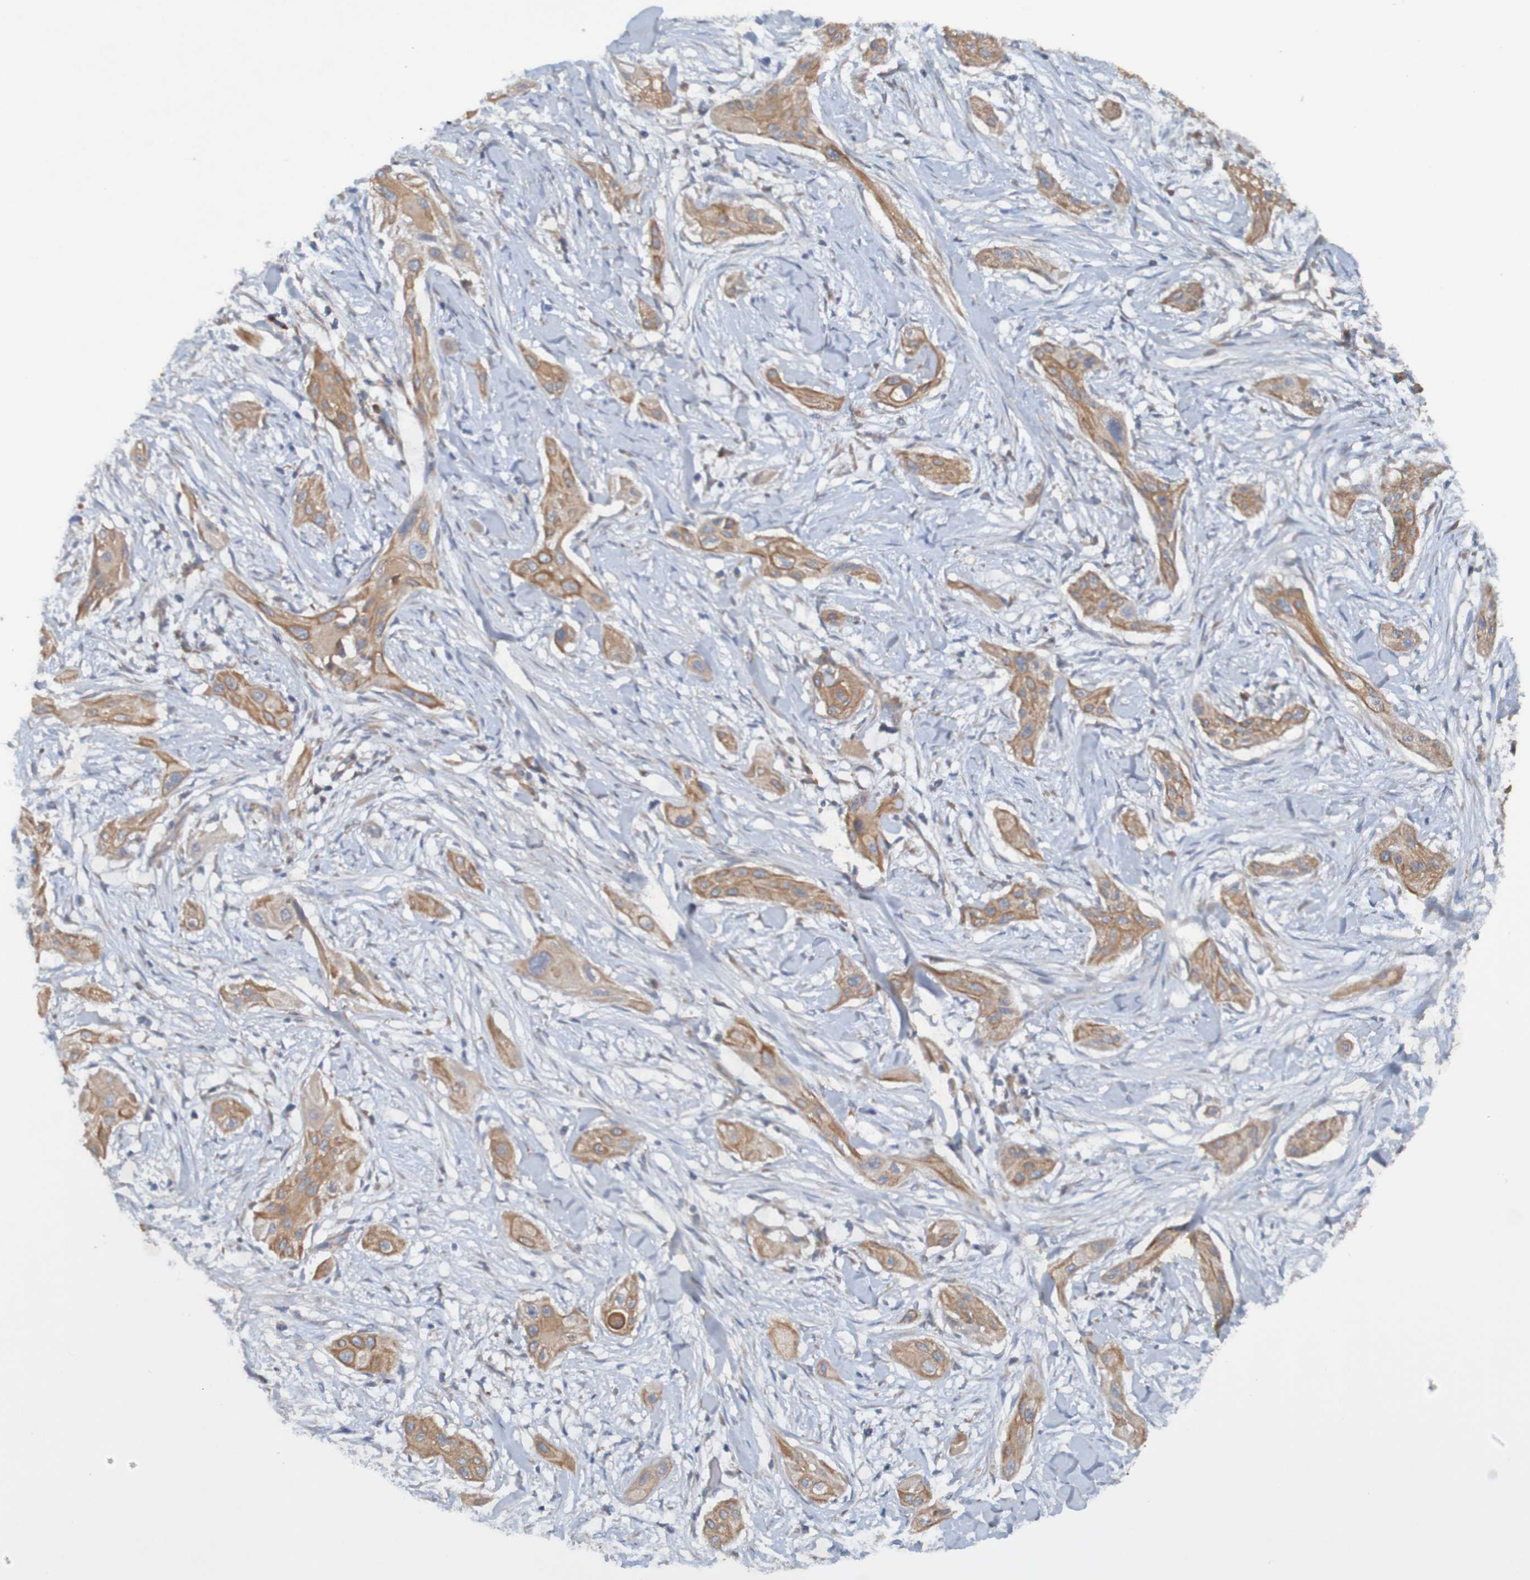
{"staining": {"intensity": "moderate", "quantity": ">75%", "location": "cytoplasmic/membranous"}, "tissue": "lung cancer", "cell_type": "Tumor cells", "image_type": "cancer", "snomed": [{"axis": "morphology", "description": "Squamous cell carcinoma, NOS"}, {"axis": "topography", "description": "Lung"}], "caption": "Lung cancer tissue displays moderate cytoplasmic/membranous expression in about >75% of tumor cells, visualized by immunohistochemistry. (IHC, brightfield microscopy, high magnification).", "gene": "DNAJC4", "patient": {"sex": "female", "age": 47}}